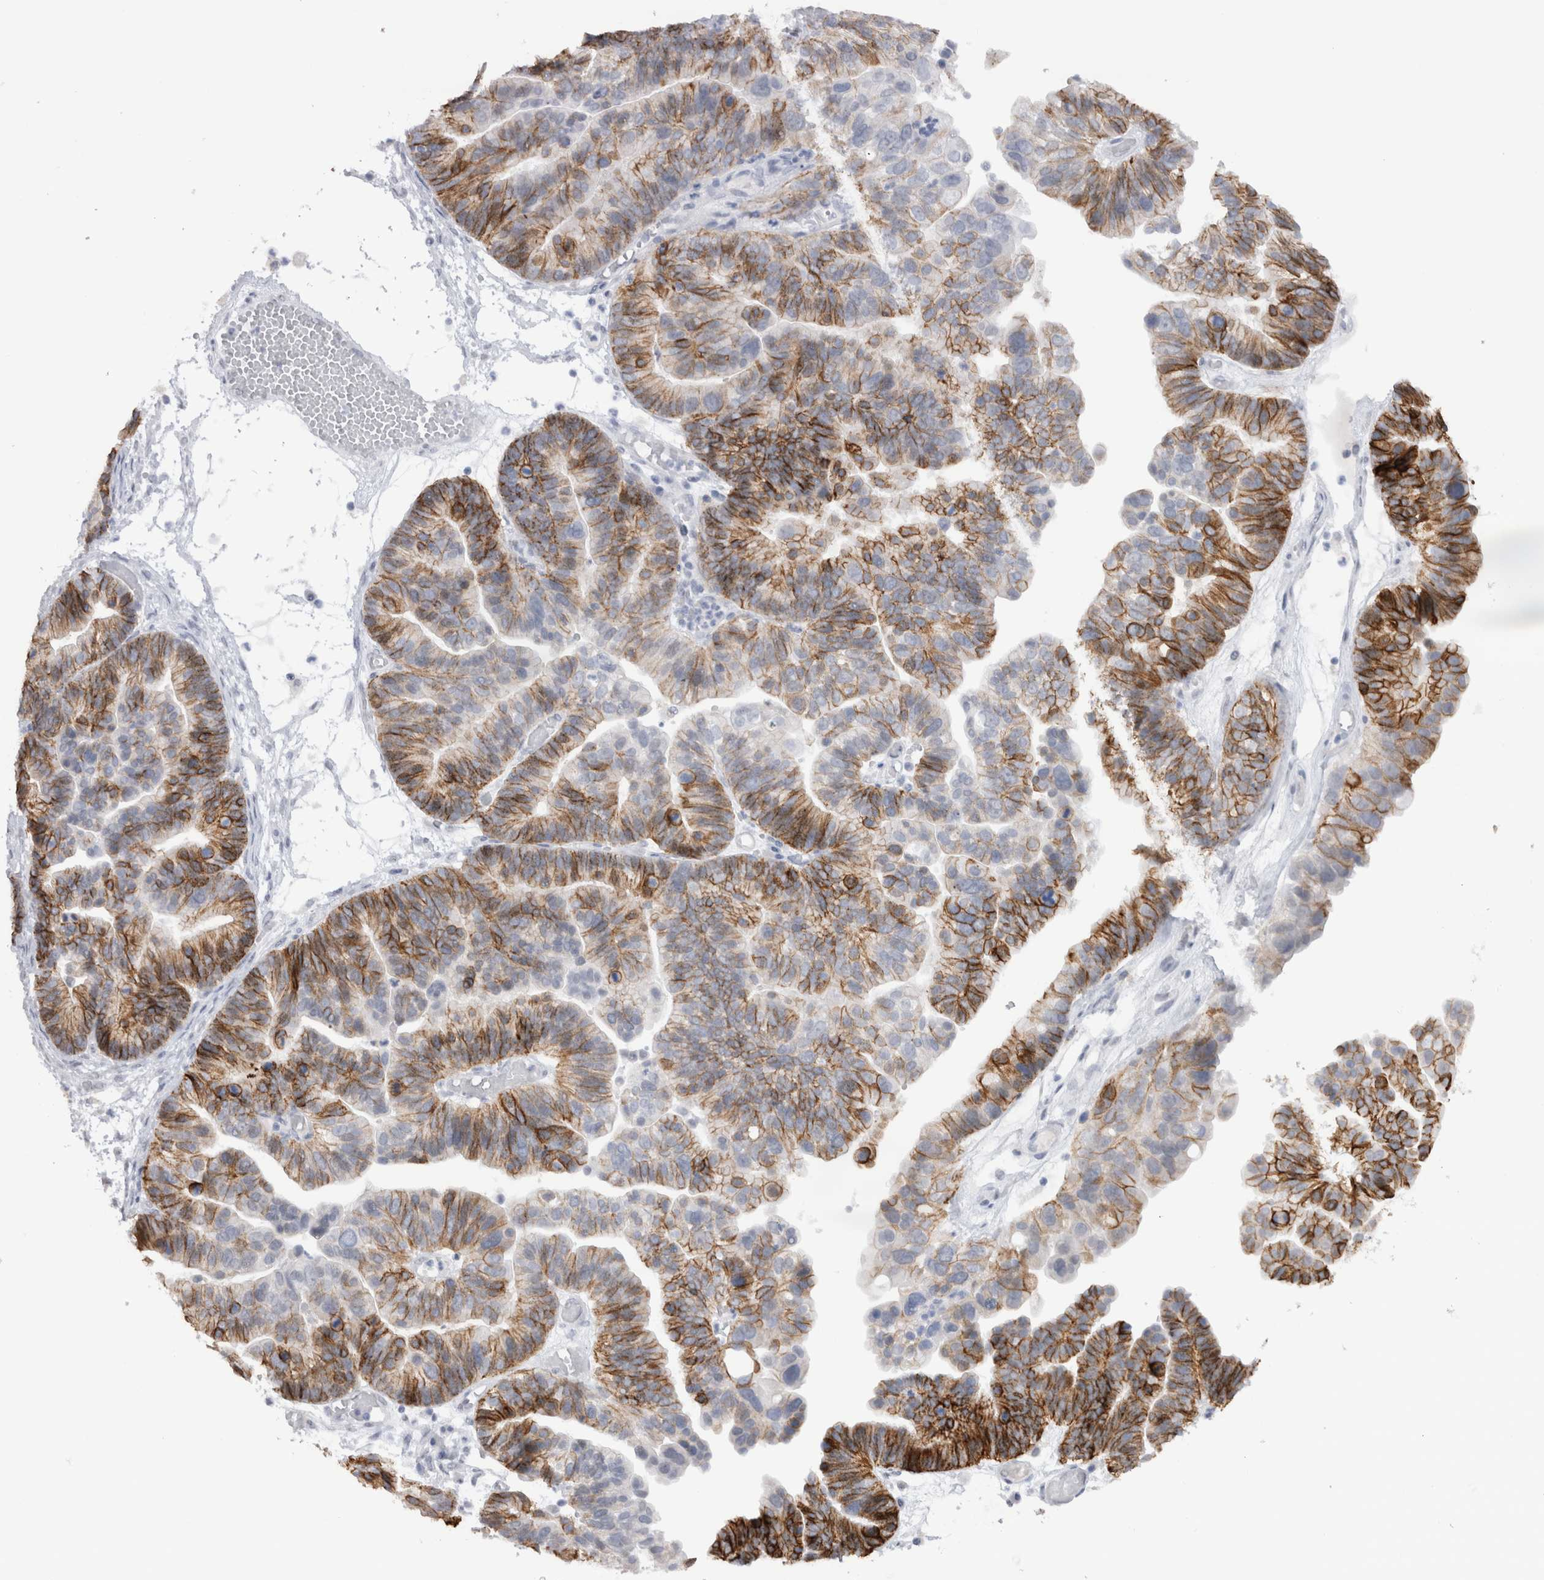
{"staining": {"intensity": "moderate", "quantity": ">75%", "location": "cytoplasmic/membranous"}, "tissue": "ovarian cancer", "cell_type": "Tumor cells", "image_type": "cancer", "snomed": [{"axis": "morphology", "description": "Cystadenocarcinoma, serous, NOS"}, {"axis": "topography", "description": "Ovary"}], "caption": "Serous cystadenocarcinoma (ovarian) tissue exhibits moderate cytoplasmic/membranous positivity in about >75% of tumor cells, visualized by immunohistochemistry.", "gene": "CDH17", "patient": {"sex": "female", "age": 56}}